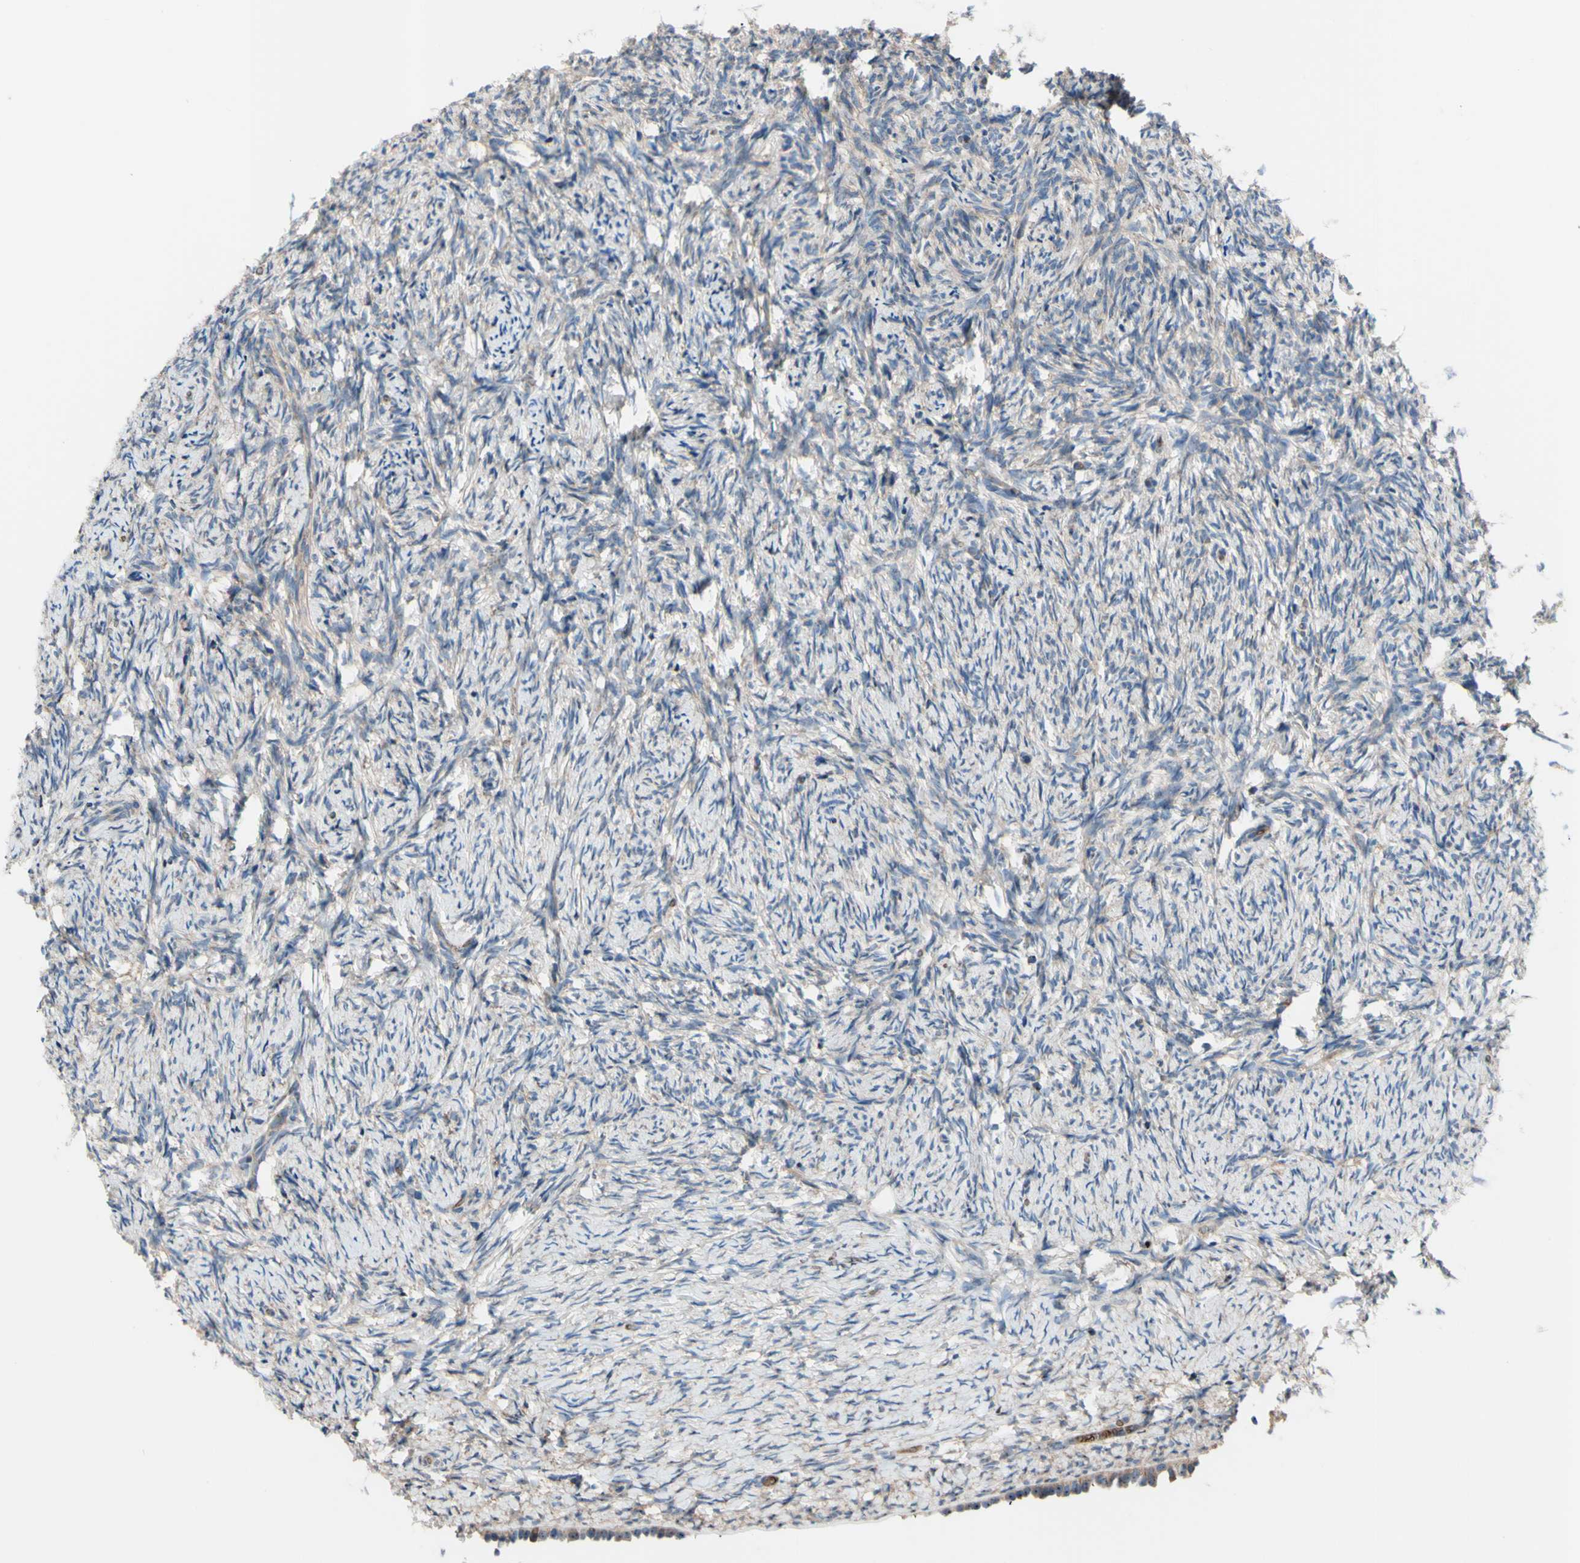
{"staining": {"intensity": "weak", "quantity": "25%-75%", "location": "cytoplasmic/membranous"}, "tissue": "ovary", "cell_type": "Ovarian stroma cells", "image_type": "normal", "snomed": [{"axis": "morphology", "description": "Normal tissue, NOS"}, {"axis": "topography", "description": "Ovary"}], "caption": "DAB immunohistochemical staining of benign ovary shows weak cytoplasmic/membranous protein expression in about 25%-75% of ovarian stroma cells.", "gene": "USP9X", "patient": {"sex": "female", "age": 60}}